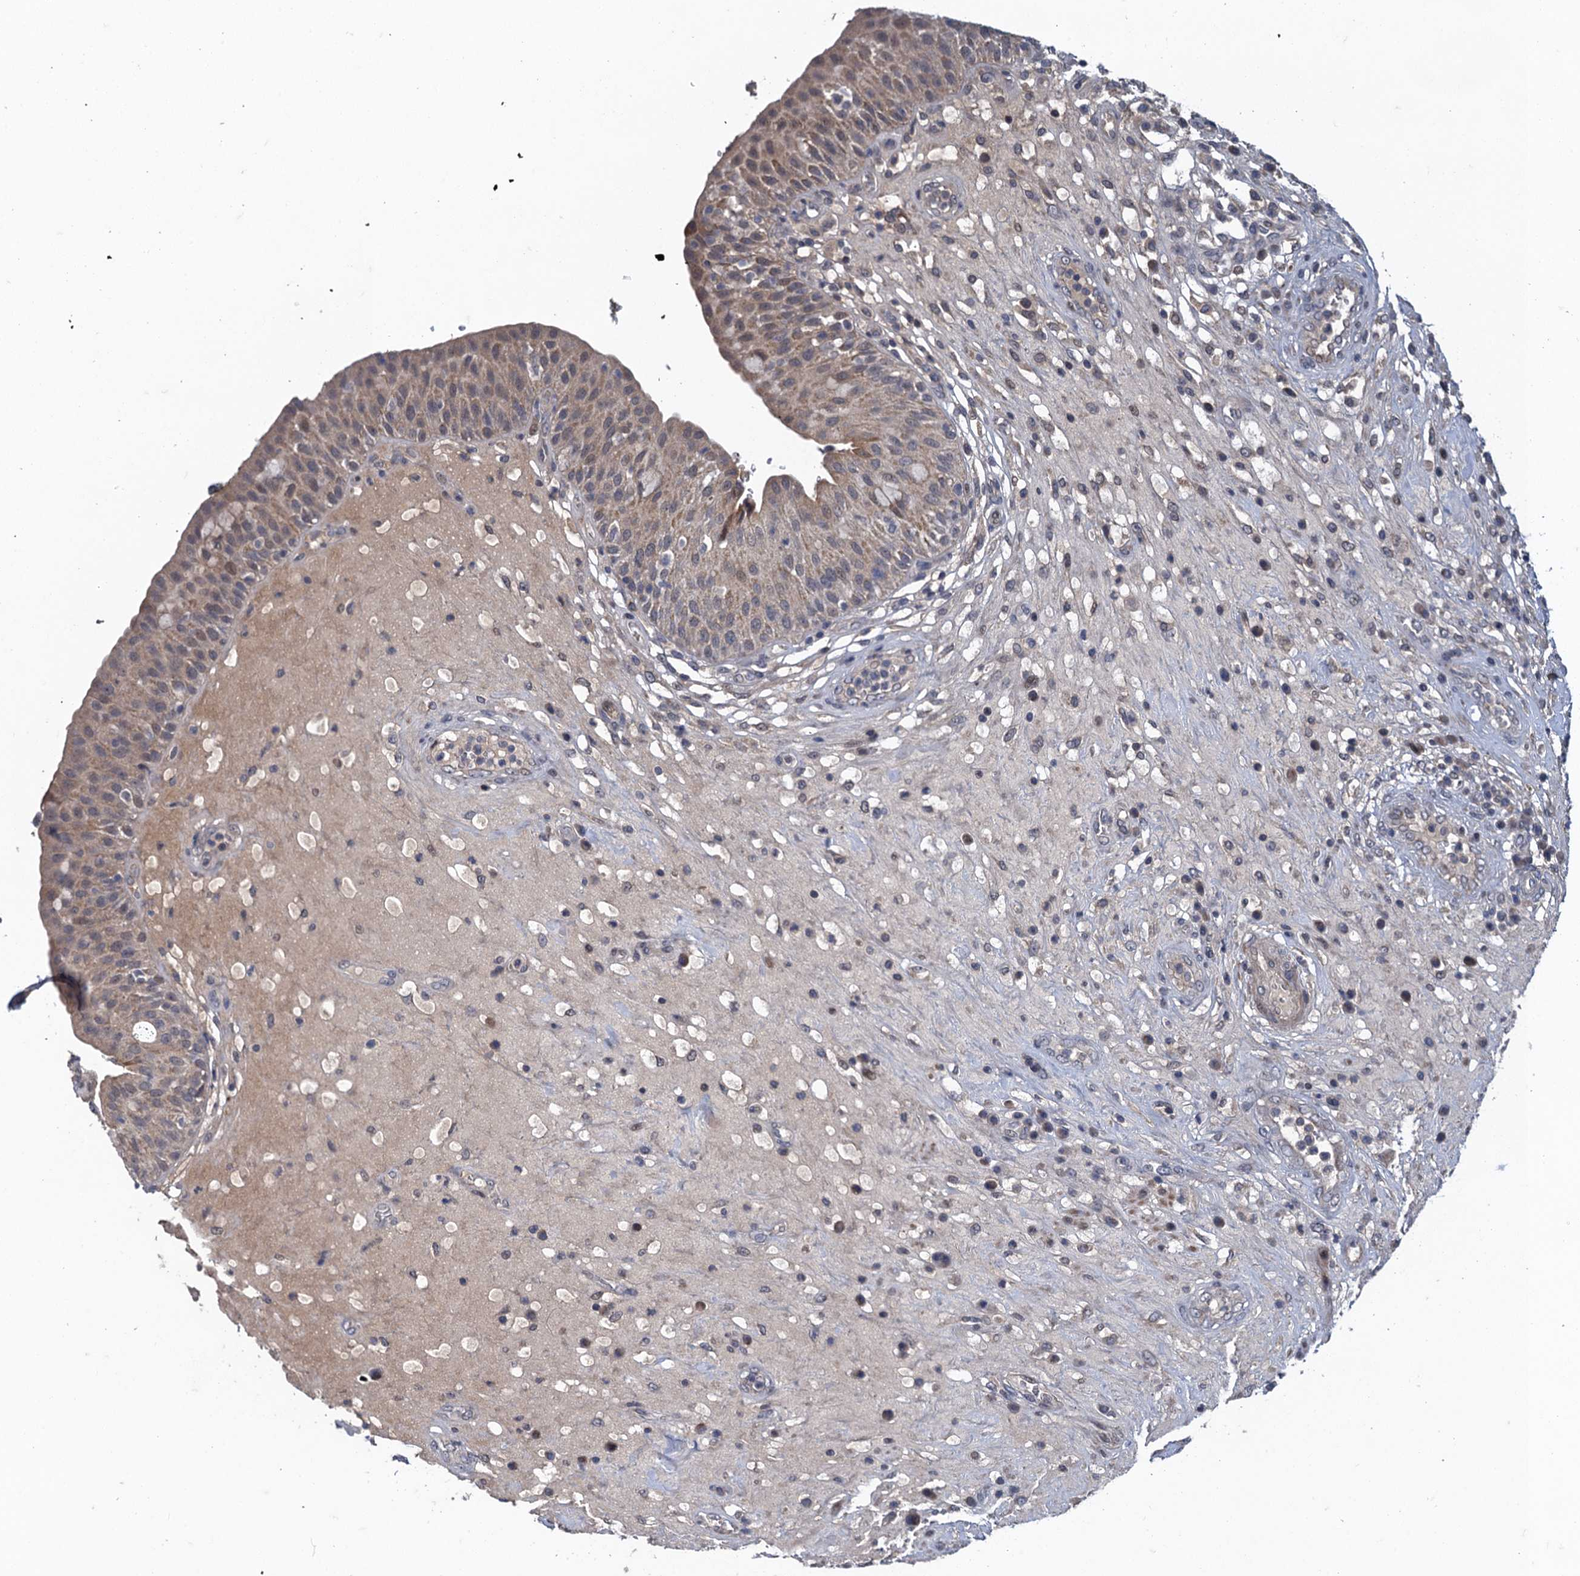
{"staining": {"intensity": "weak", "quantity": "25%-75%", "location": "cytoplasmic/membranous"}, "tissue": "urinary bladder", "cell_type": "Urothelial cells", "image_type": "normal", "snomed": [{"axis": "morphology", "description": "Normal tissue, NOS"}, {"axis": "topography", "description": "Urinary bladder"}], "caption": "A high-resolution histopathology image shows immunohistochemistry staining of benign urinary bladder, which shows weak cytoplasmic/membranous expression in approximately 25%-75% of urothelial cells.", "gene": "MDM1", "patient": {"sex": "female", "age": 62}}